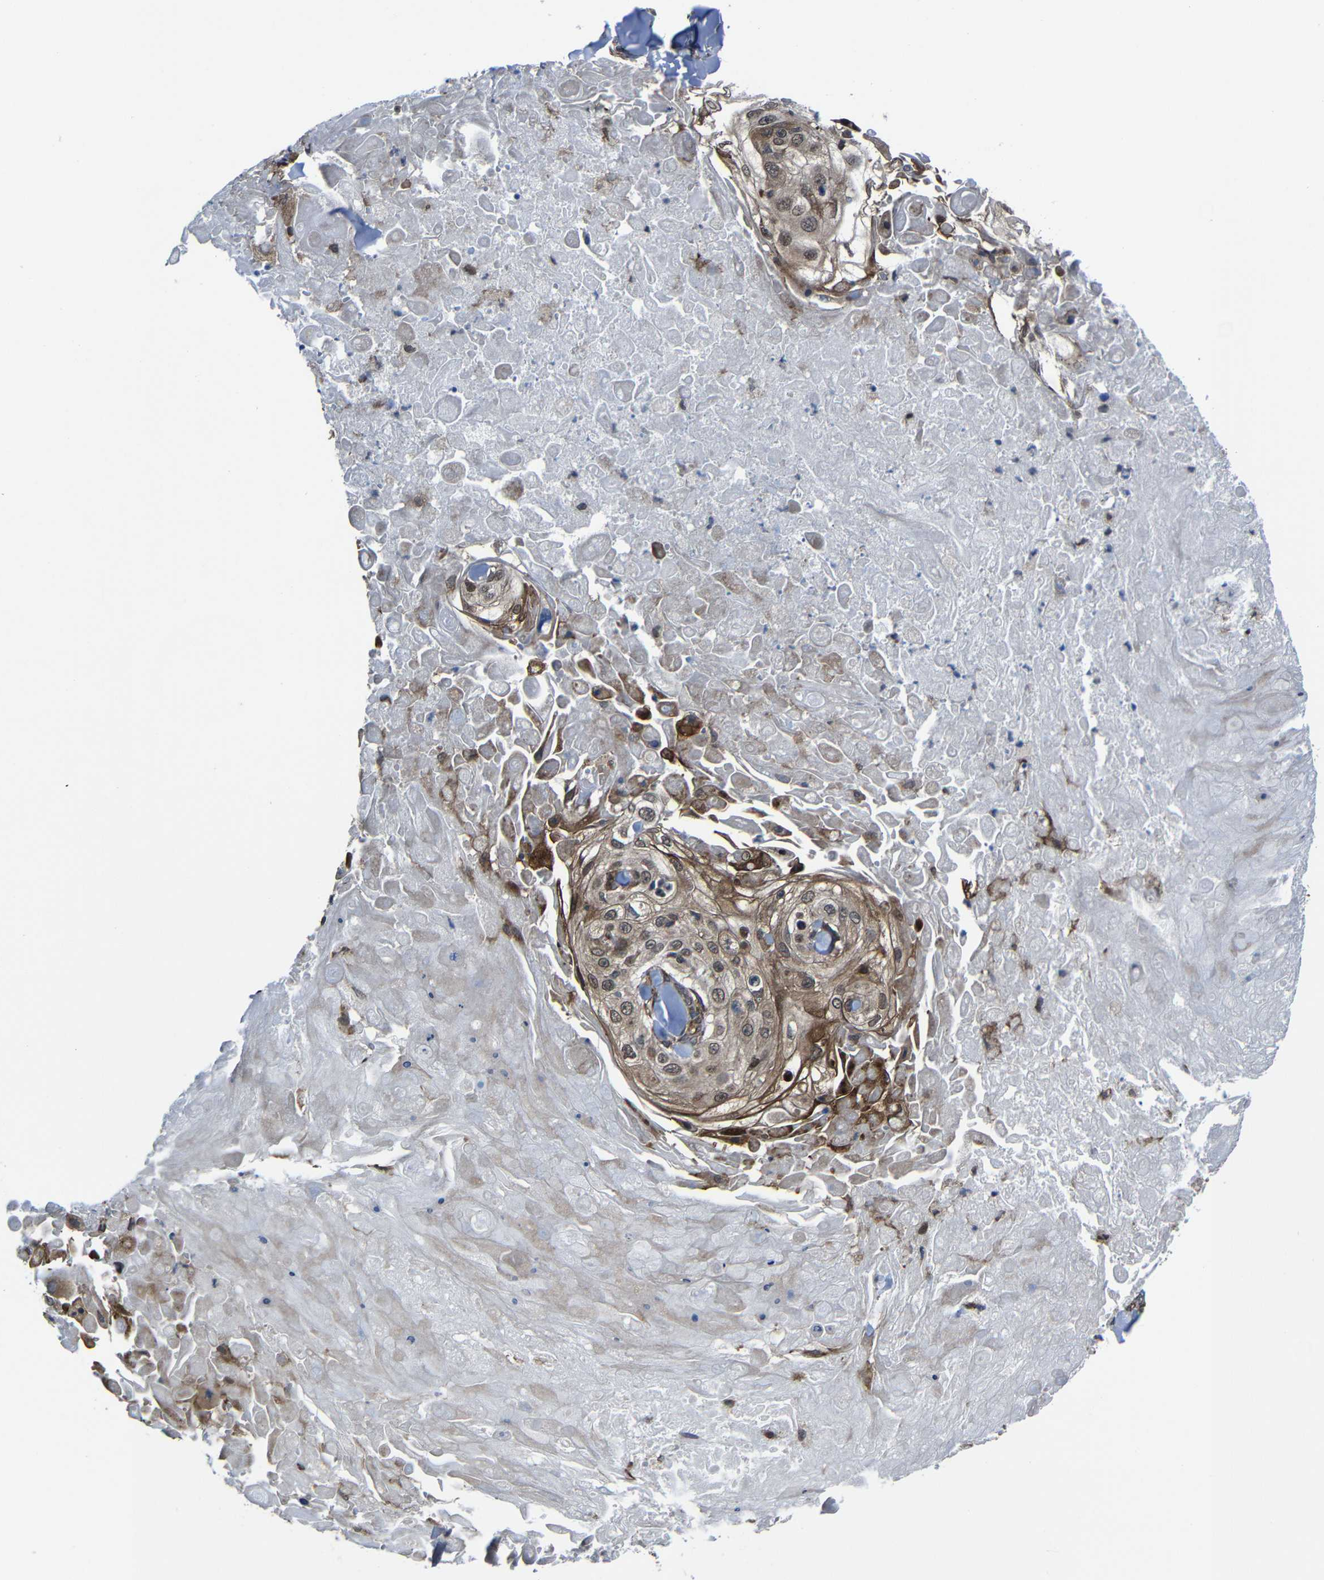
{"staining": {"intensity": "moderate", "quantity": "<25%", "location": "cytoplasmic/membranous"}, "tissue": "skin cancer", "cell_type": "Tumor cells", "image_type": "cancer", "snomed": [{"axis": "morphology", "description": "Squamous cell carcinoma, NOS"}, {"axis": "topography", "description": "Skin"}], "caption": "IHC photomicrograph of neoplastic tissue: human squamous cell carcinoma (skin) stained using immunohistochemistry (IHC) displays low levels of moderate protein expression localized specifically in the cytoplasmic/membranous of tumor cells, appearing as a cytoplasmic/membranous brown color.", "gene": "KIAA0513", "patient": {"sex": "male", "age": 86}}